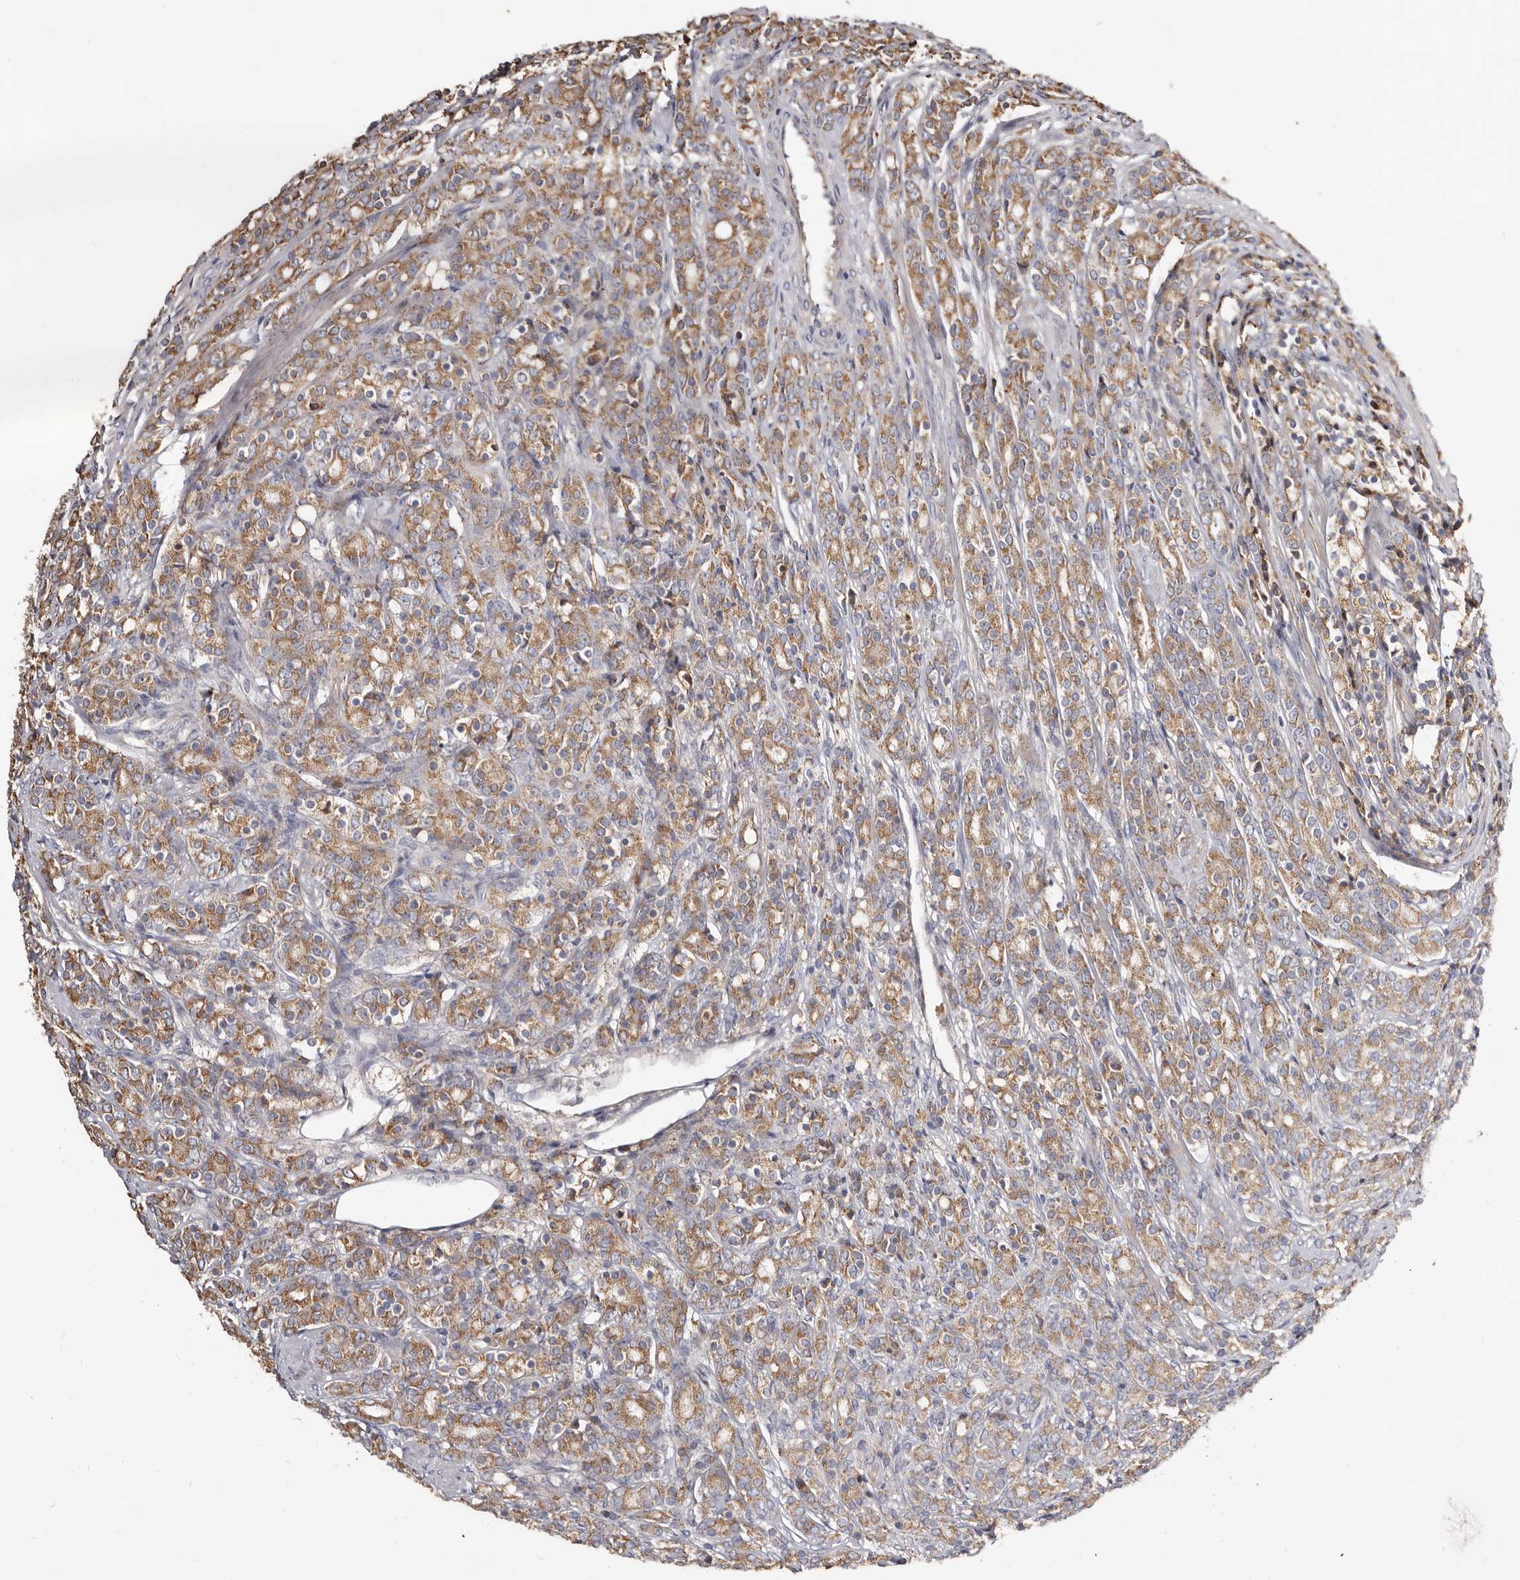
{"staining": {"intensity": "moderate", "quantity": ">75%", "location": "cytoplasmic/membranous"}, "tissue": "prostate cancer", "cell_type": "Tumor cells", "image_type": "cancer", "snomed": [{"axis": "morphology", "description": "Adenocarcinoma, High grade"}, {"axis": "topography", "description": "Prostate"}], "caption": "Immunohistochemistry (IHC) histopathology image of human prostate adenocarcinoma (high-grade) stained for a protein (brown), which demonstrates medium levels of moderate cytoplasmic/membranous expression in about >75% of tumor cells.", "gene": "ASIC5", "patient": {"sex": "male", "age": 62}}